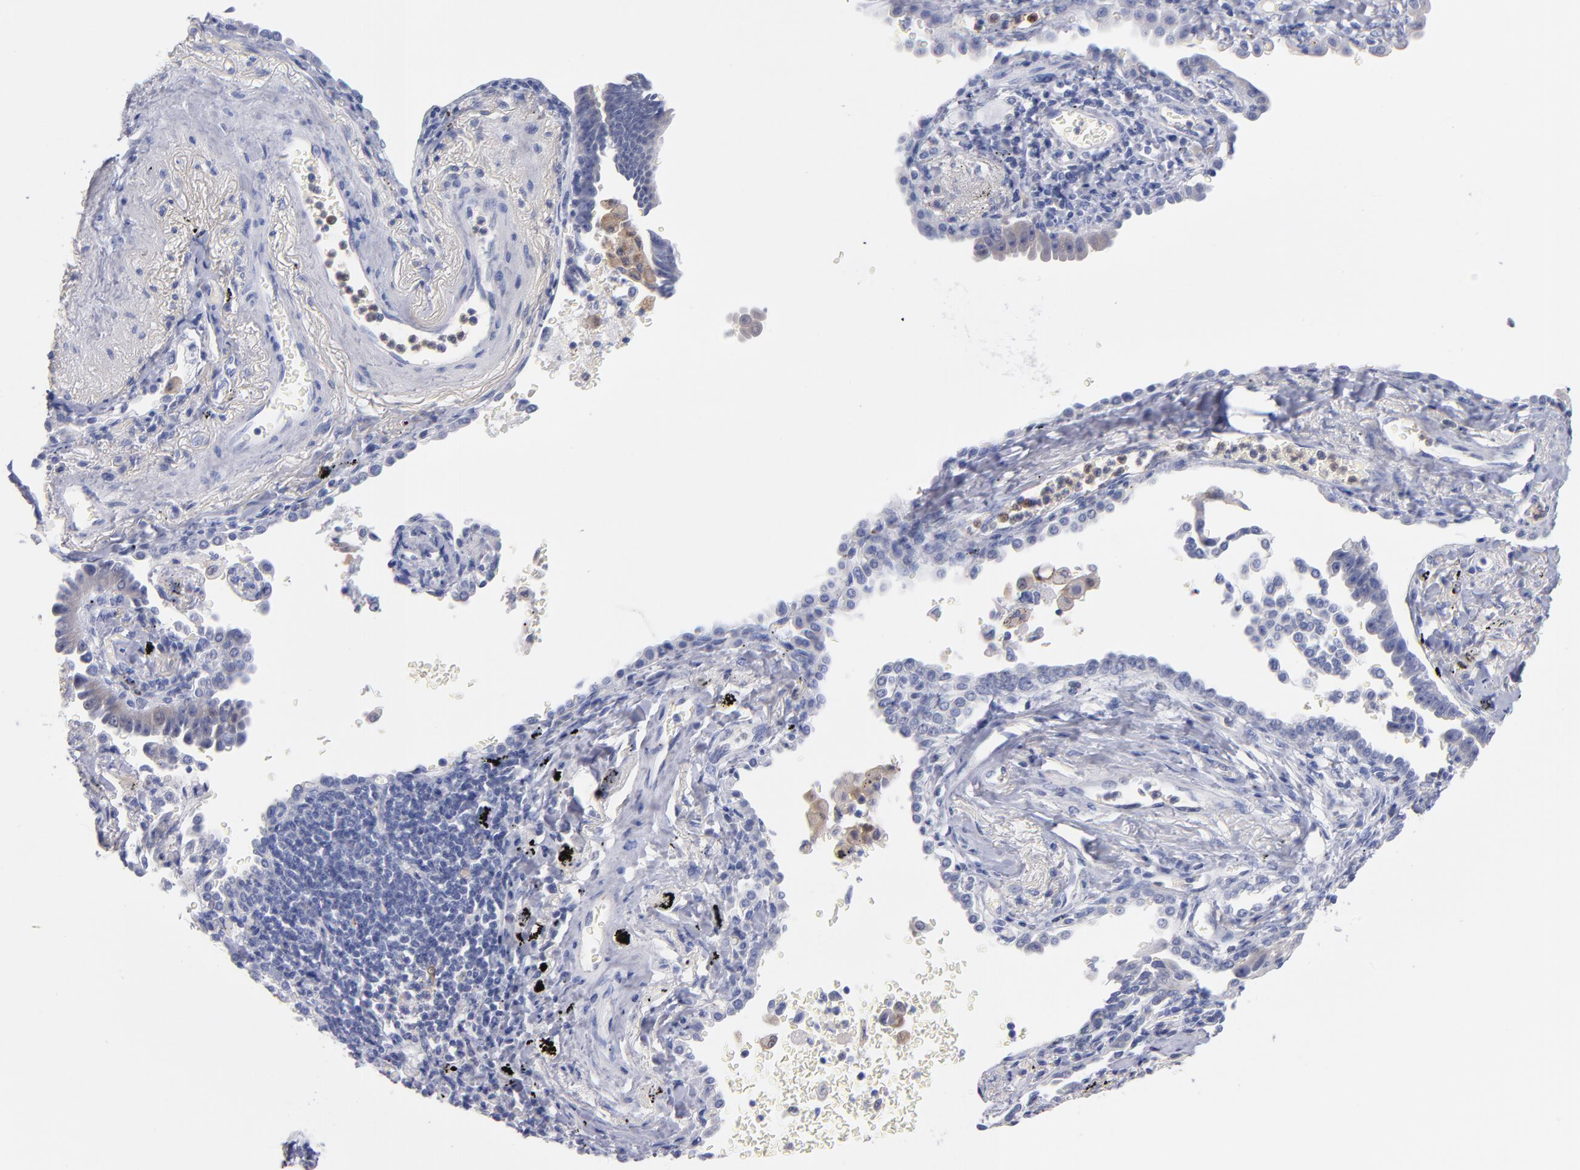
{"staining": {"intensity": "weak", "quantity": "25%-75%", "location": "cytoplasmic/membranous"}, "tissue": "lung cancer", "cell_type": "Tumor cells", "image_type": "cancer", "snomed": [{"axis": "morphology", "description": "Adenocarcinoma, NOS"}, {"axis": "topography", "description": "Lung"}], "caption": "Human adenocarcinoma (lung) stained for a protein (brown) demonstrates weak cytoplasmic/membranous positive staining in approximately 25%-75% of tumor cells.", "gene": "BID", "patient": {"sex": "female", "age": 64}}